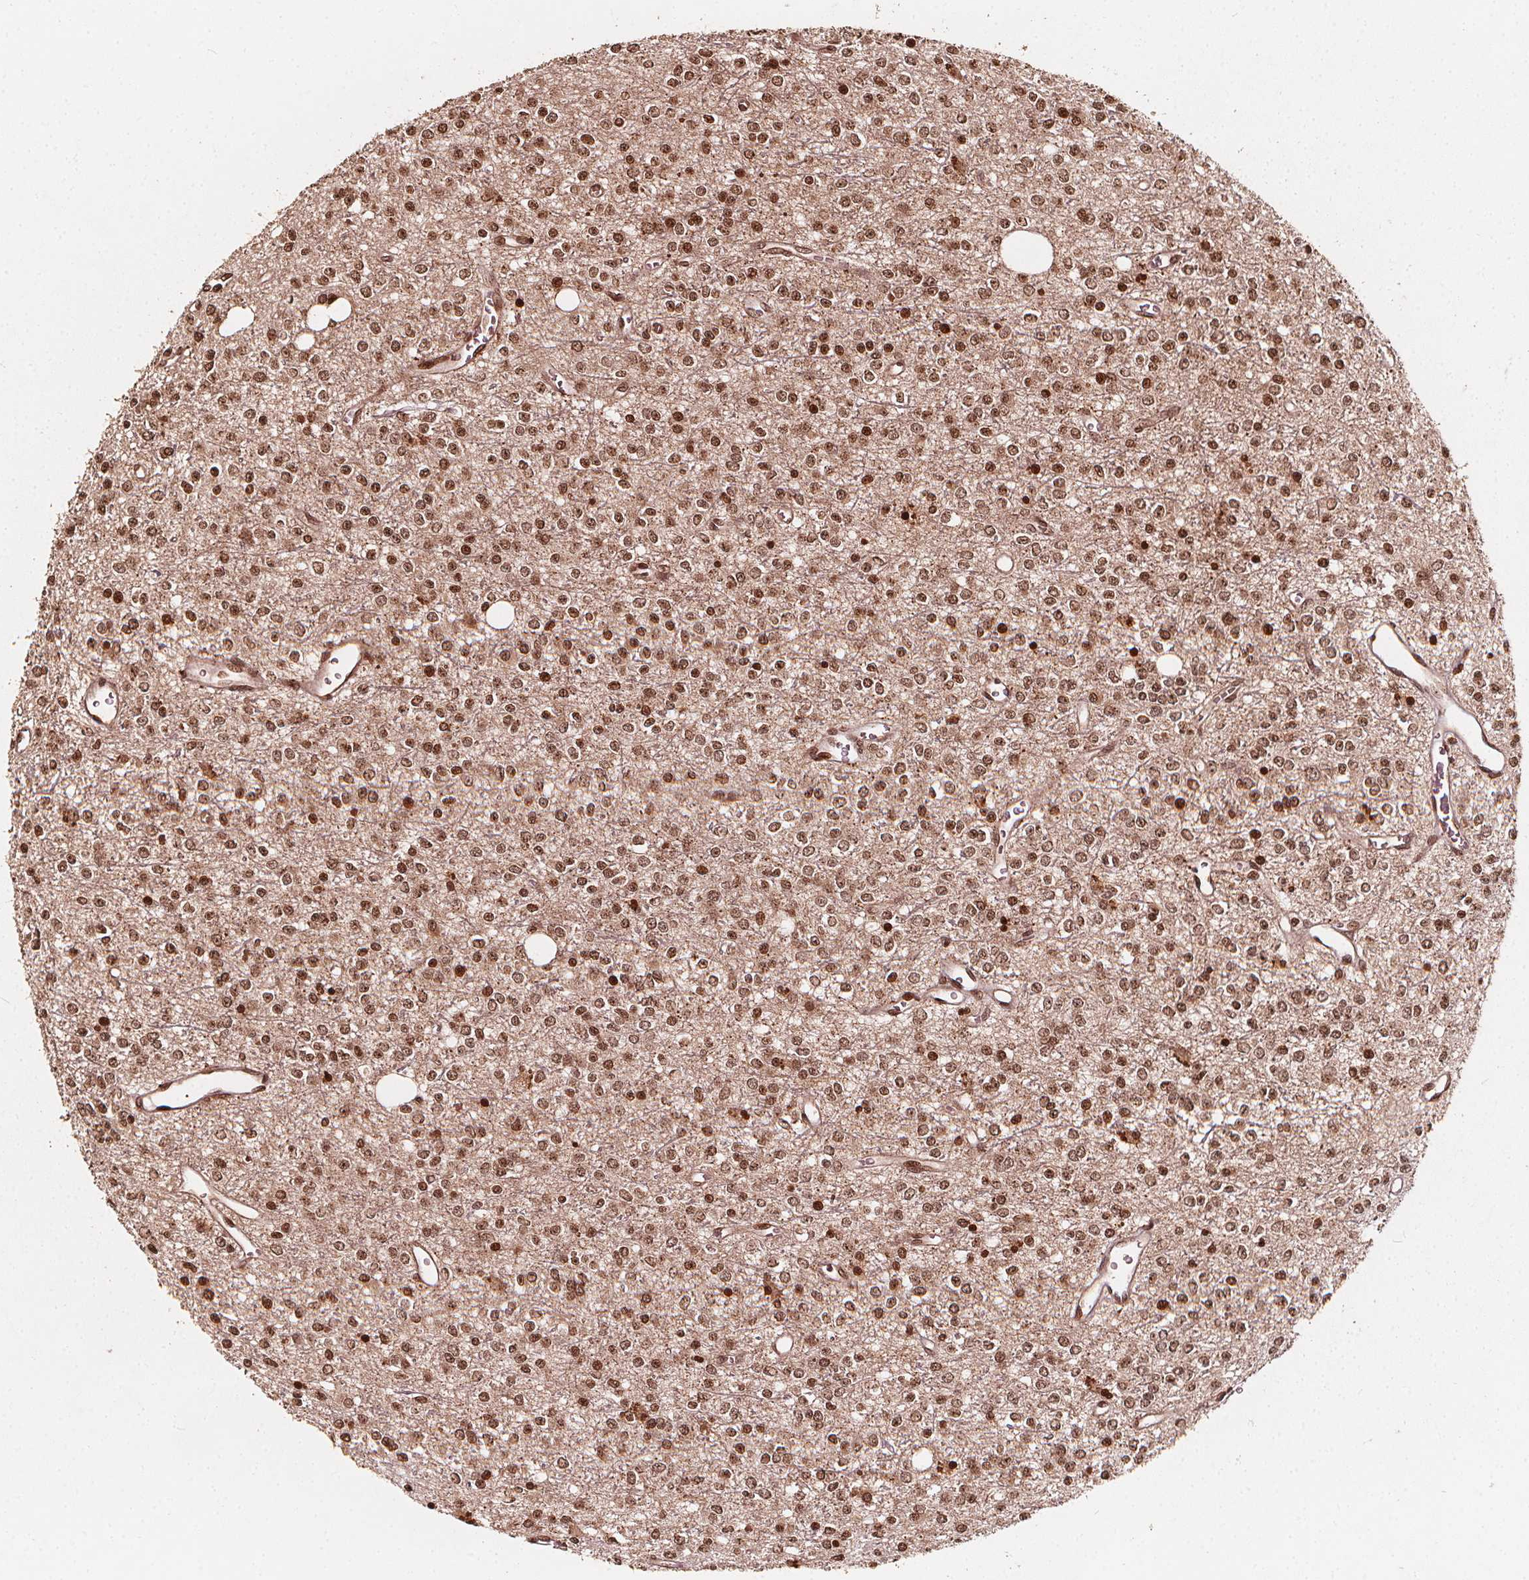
{"staining": {"intensity": "moderate", "quantity": ">75%", "location": "nuclear"}, "tissue": "glioma", "cell_type": "Tumor cells", "image_type": "cancer", "snomed": [{"axis": "morphology", "description": "Glioma, malignant, Low grade"}, {"axis": "topography", "description": "Brain"}], "caption": "Moderate nuclear expression for a protein is seen in approximately >75% of tumor cells of malignant glioma (low-grade) using immunohistochemistry.", "gene": "H3C14", "patient": {"sex": "female", "age": 45}}